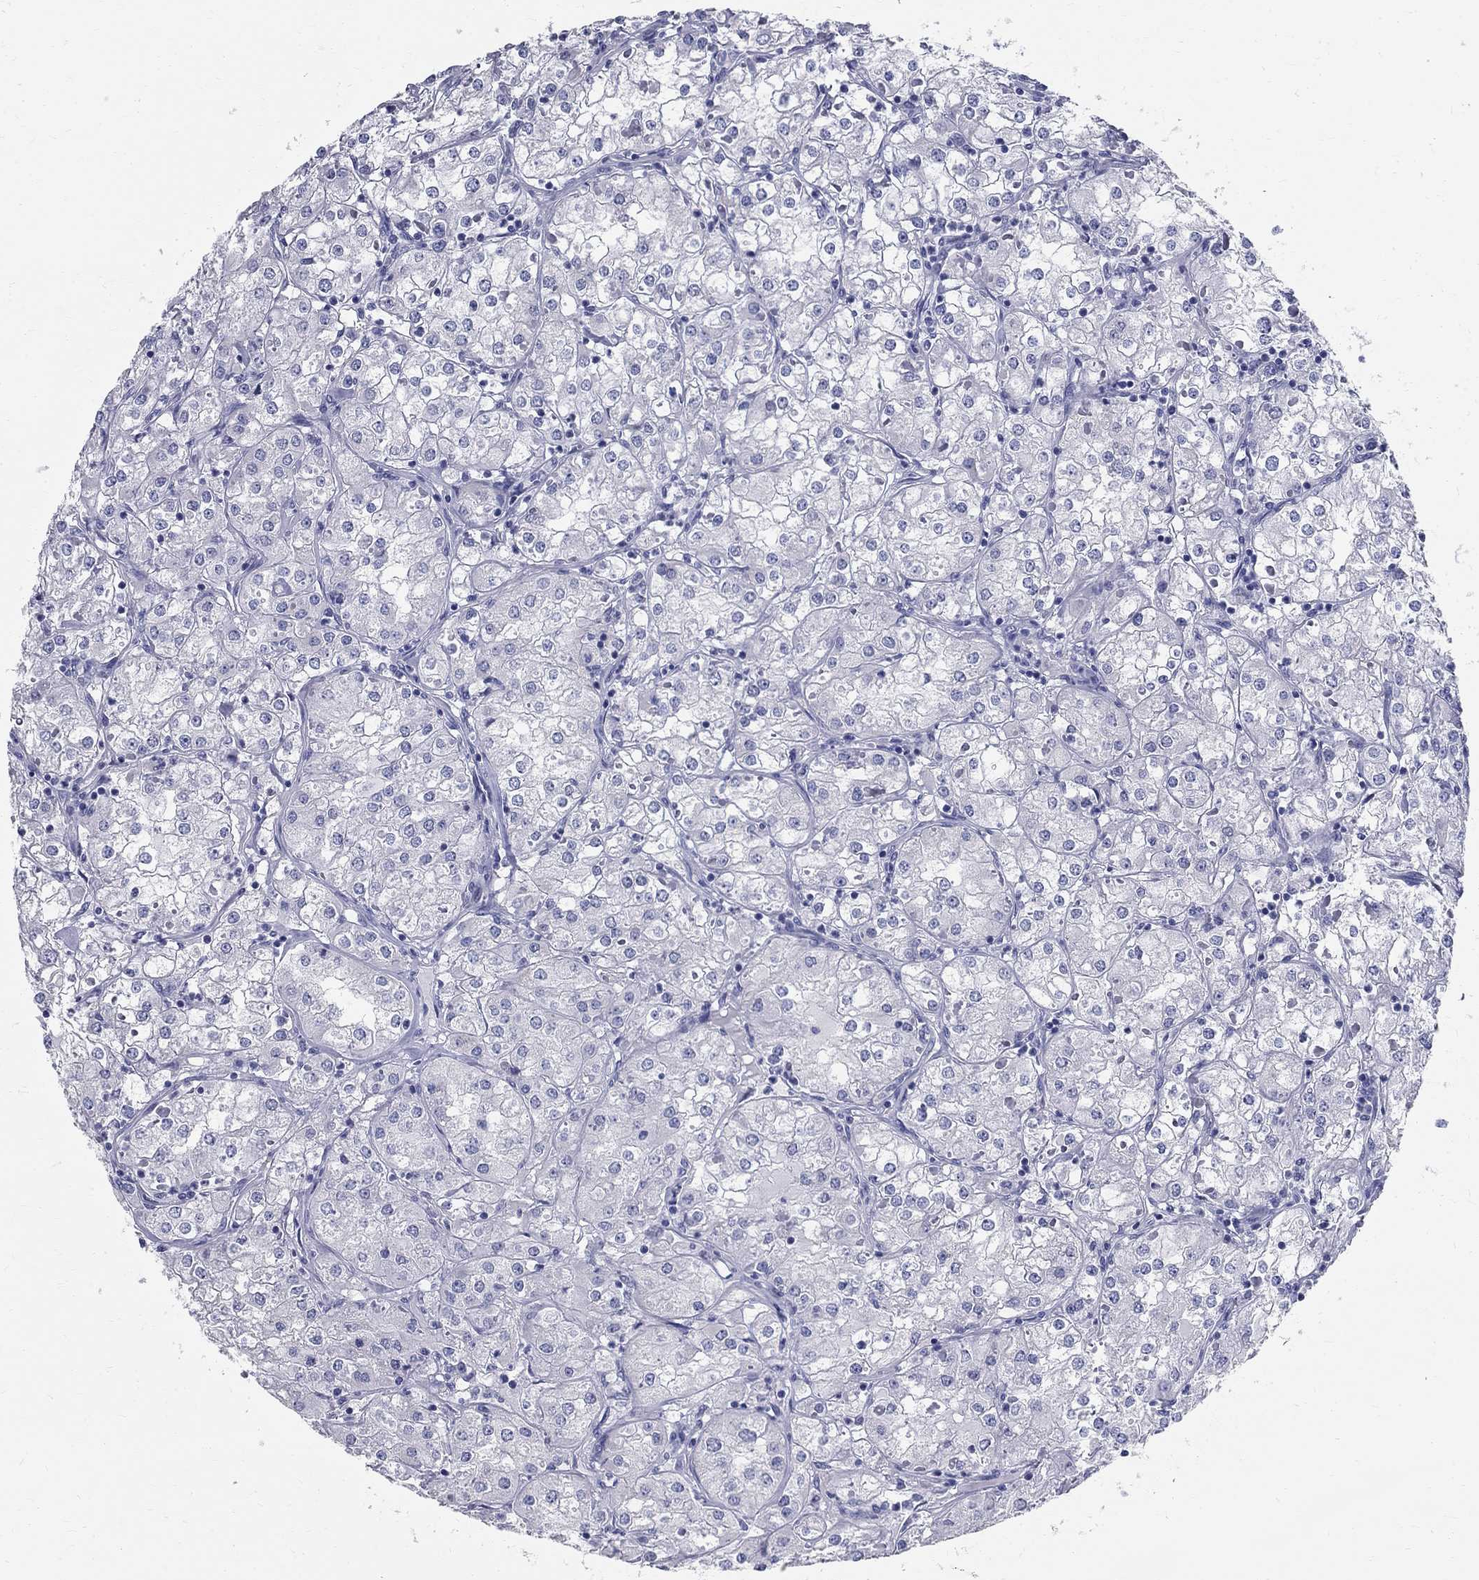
{"staining": {"intensity": "negative", "quantity": "none", "location": "none"}, "tissue": "renal cancer", "cell_type": "Tumor cells", "image_type": "cancer", "snomed": [{"axis": "morphology", "description": "Adenocarcinoma, NOS"}, {"axis": "topography", "description": "Kidney"}], "caption": "This is an immunohistochemistry photomicrograph of renal adenocarcinoma. There is no staining in tumor cells.", "gene": "TGM4", "patient": {"sex": "male", "age": 77}}